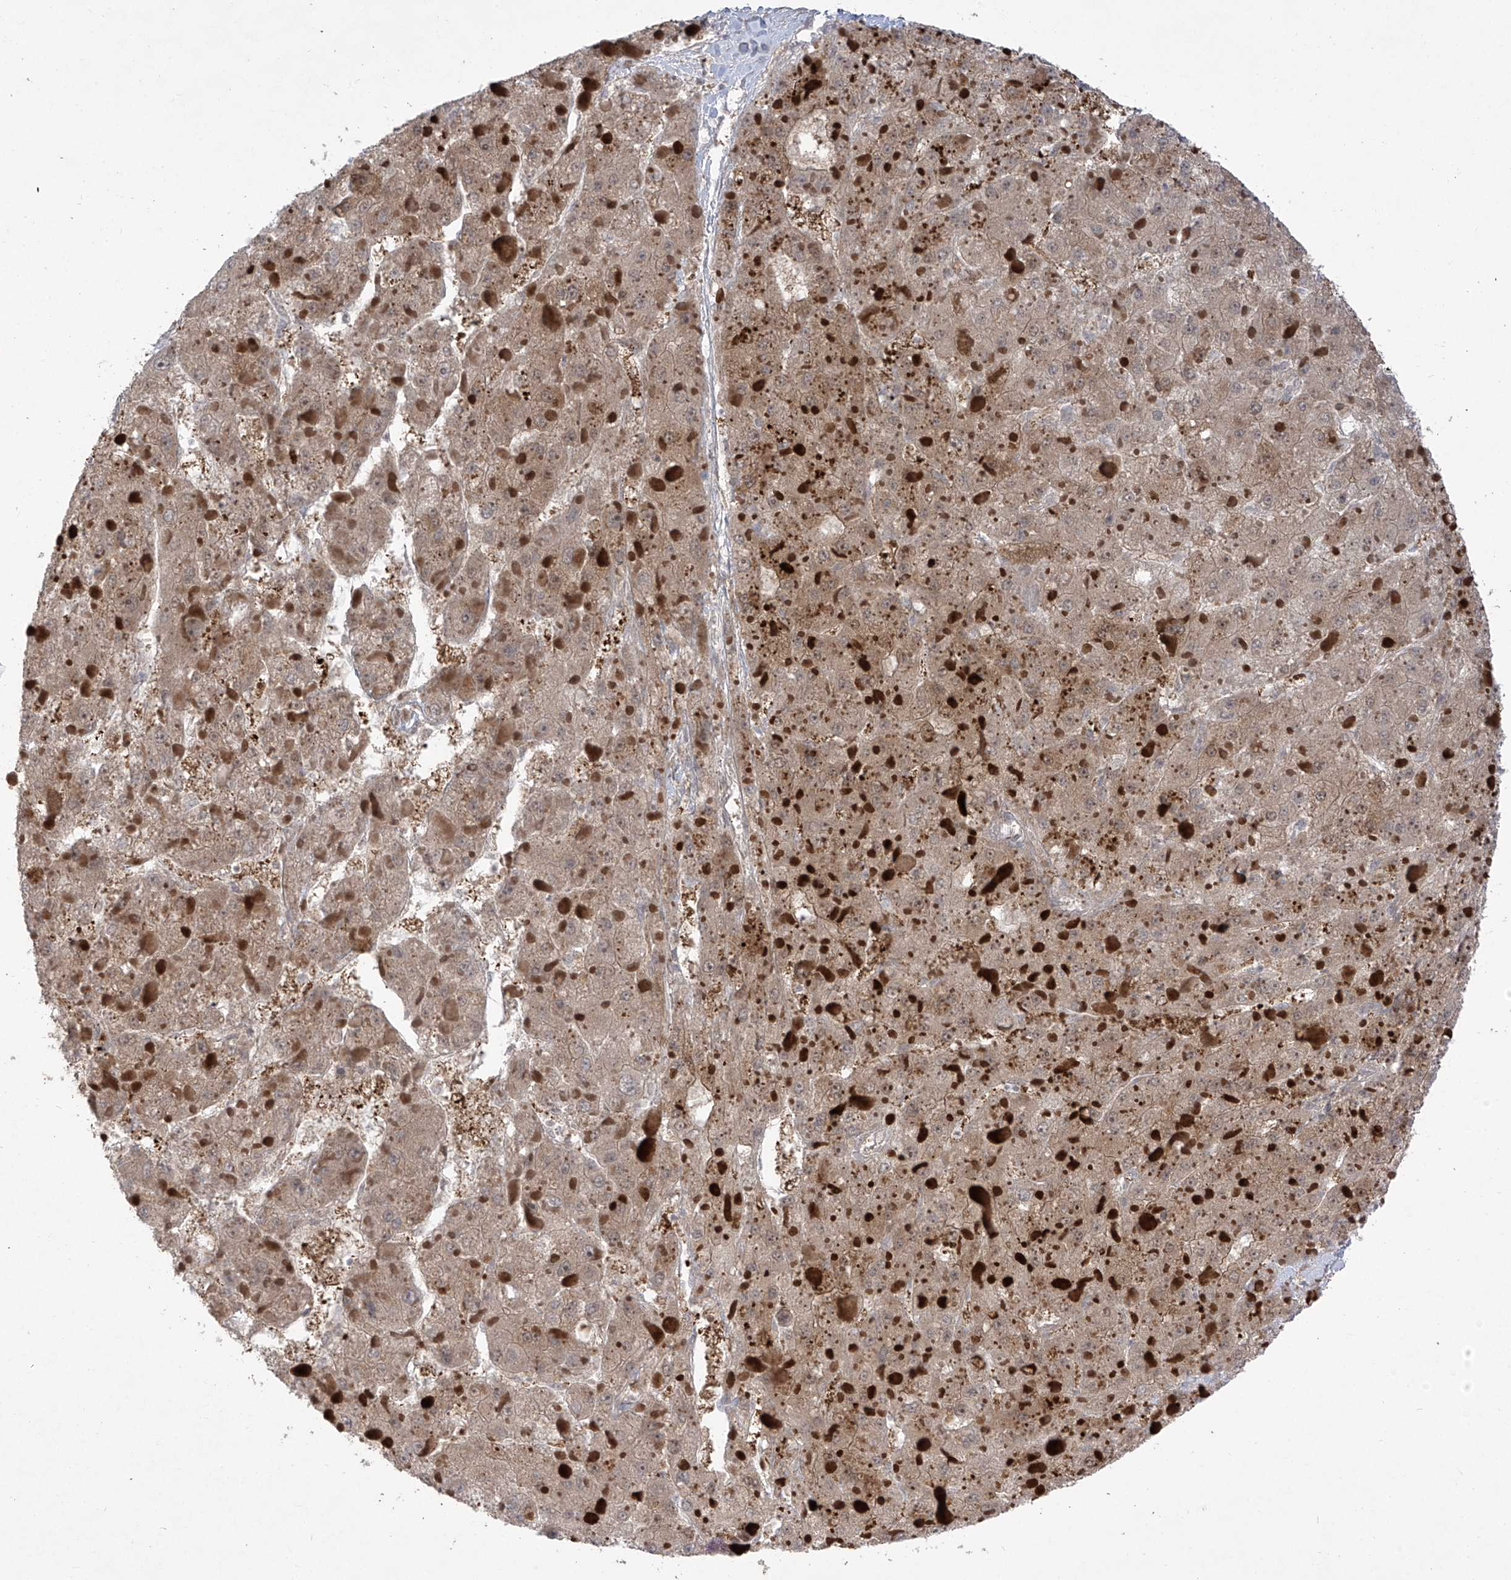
{"staining": {"intensity": "moderate", "quantity": ">75%", "location": "cytoplasmic/membranous"}, "tissue": "liver cancer", "cell_type": "Tumor cells", "image_type": "cancer", "snomed": [{"axis": "morphology", "description": "Carcinoma, Hepatocellular, NOS"}, {"axis": "topography", "description": "Liver"}], "caption": "Immunohistochemical staining of human liver cancer (hepatocellular carcinoma) reveals medium levels of moderate cytoplasmic/membranous protein expression in approximately >75% of tumor cells.", "gene": "OGT", "patient": {"sex": "female", "age": 73}}